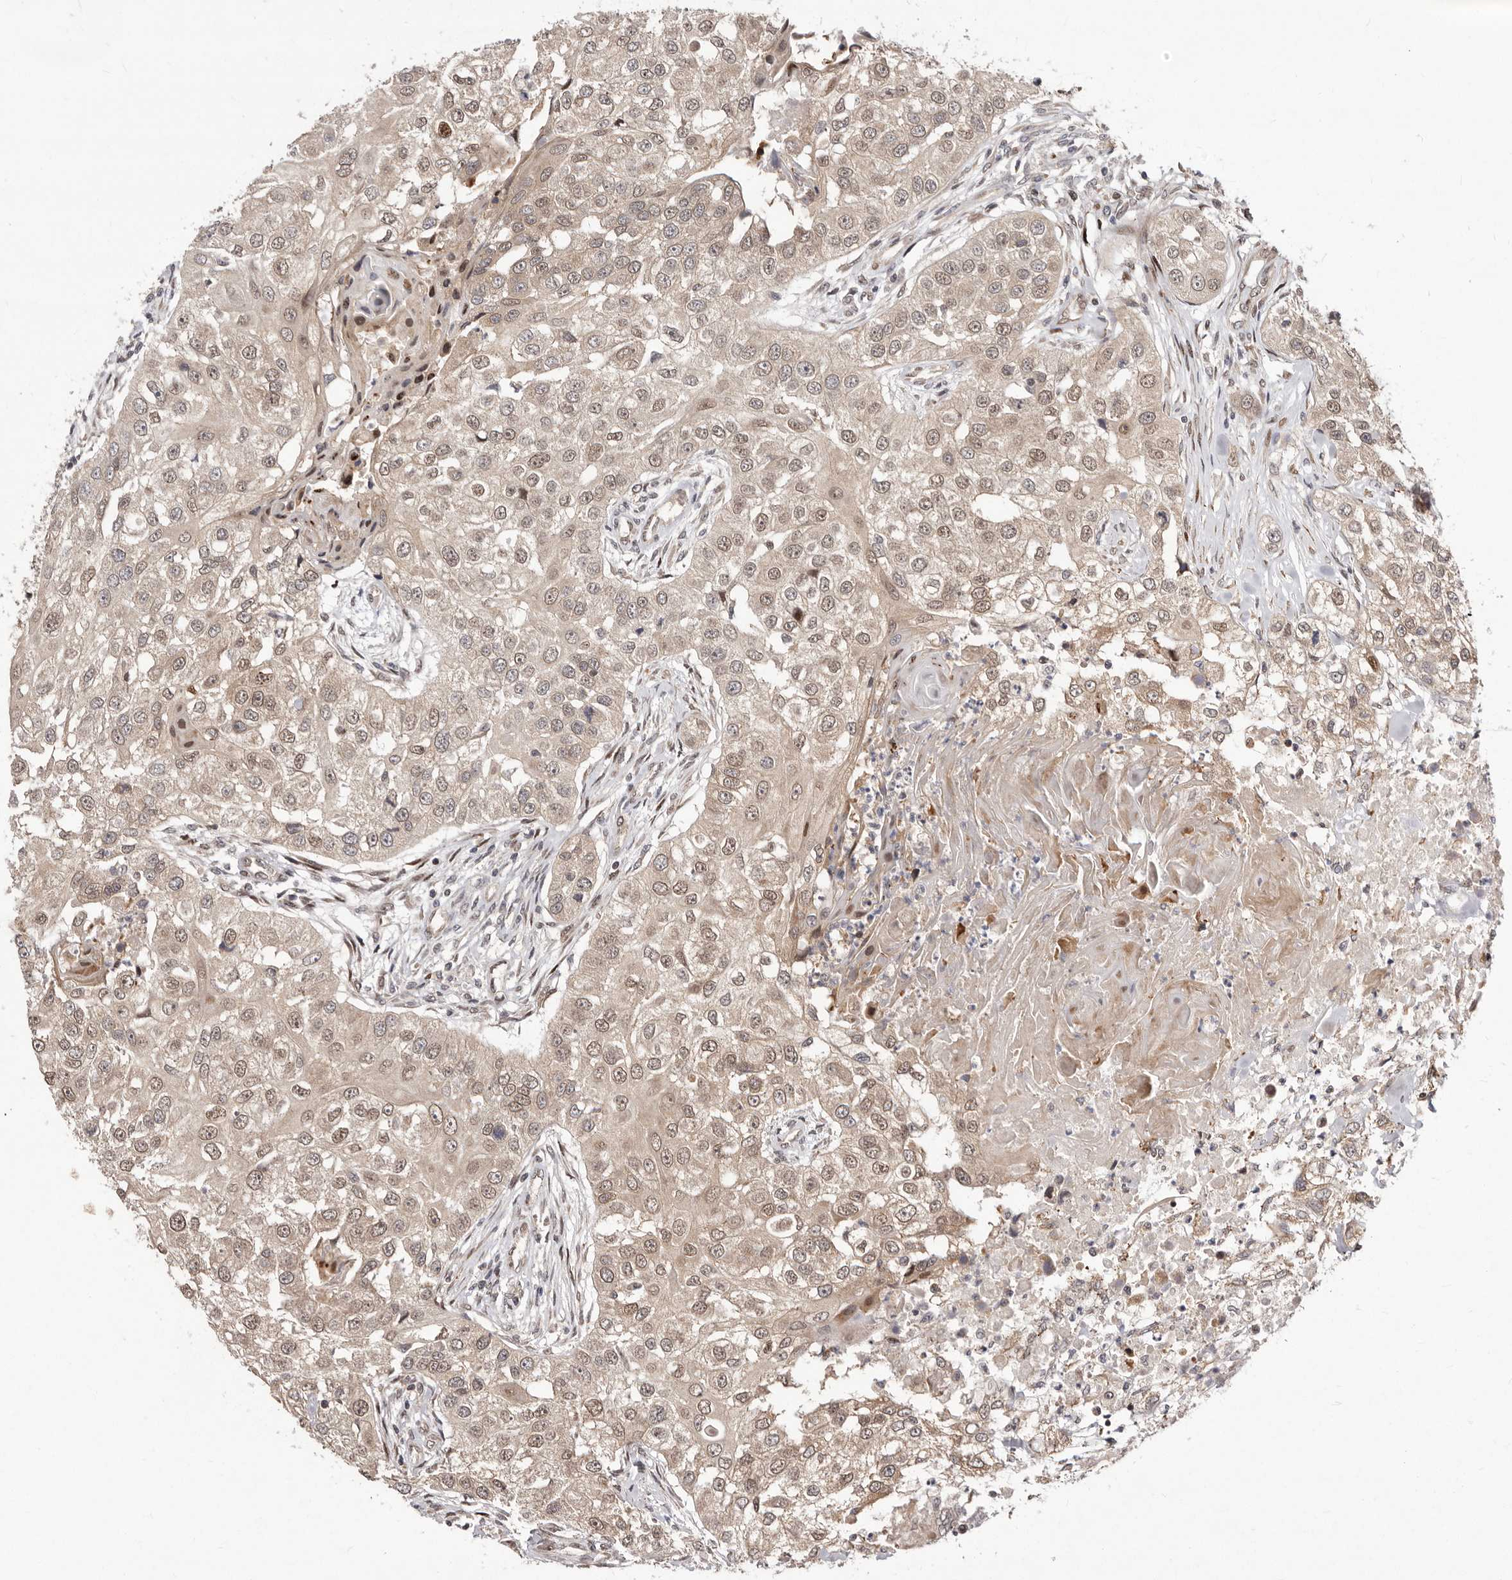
{"staining": {"intensity": "moderate", "quantity": ">75%", "location": "cytoplasmic/membranous,nuclear"}, "tissue": "head and neck cancer", "cell_type": "Tumor cells", "image_type": "cancer", "snomed": [{"axis": "morphology", "description": "Normal tissue, NOS"}, {"axis": "morphology", "description": "Squamous cell carcinoma, NOS"}, {"axis": "topography", "description": "Skeletal muscle"}, {"axis": "topography", "description": "Head-Neck"}], "caption": "Moderate cytoplasmic/membranous and nuclear staining for a protein is present in about >75% of tumor cells of squamous cell carcinoma (head and neck) using IHC.", "gene": "GLRX3", "patient": {"sex": "male", "age": 51}}